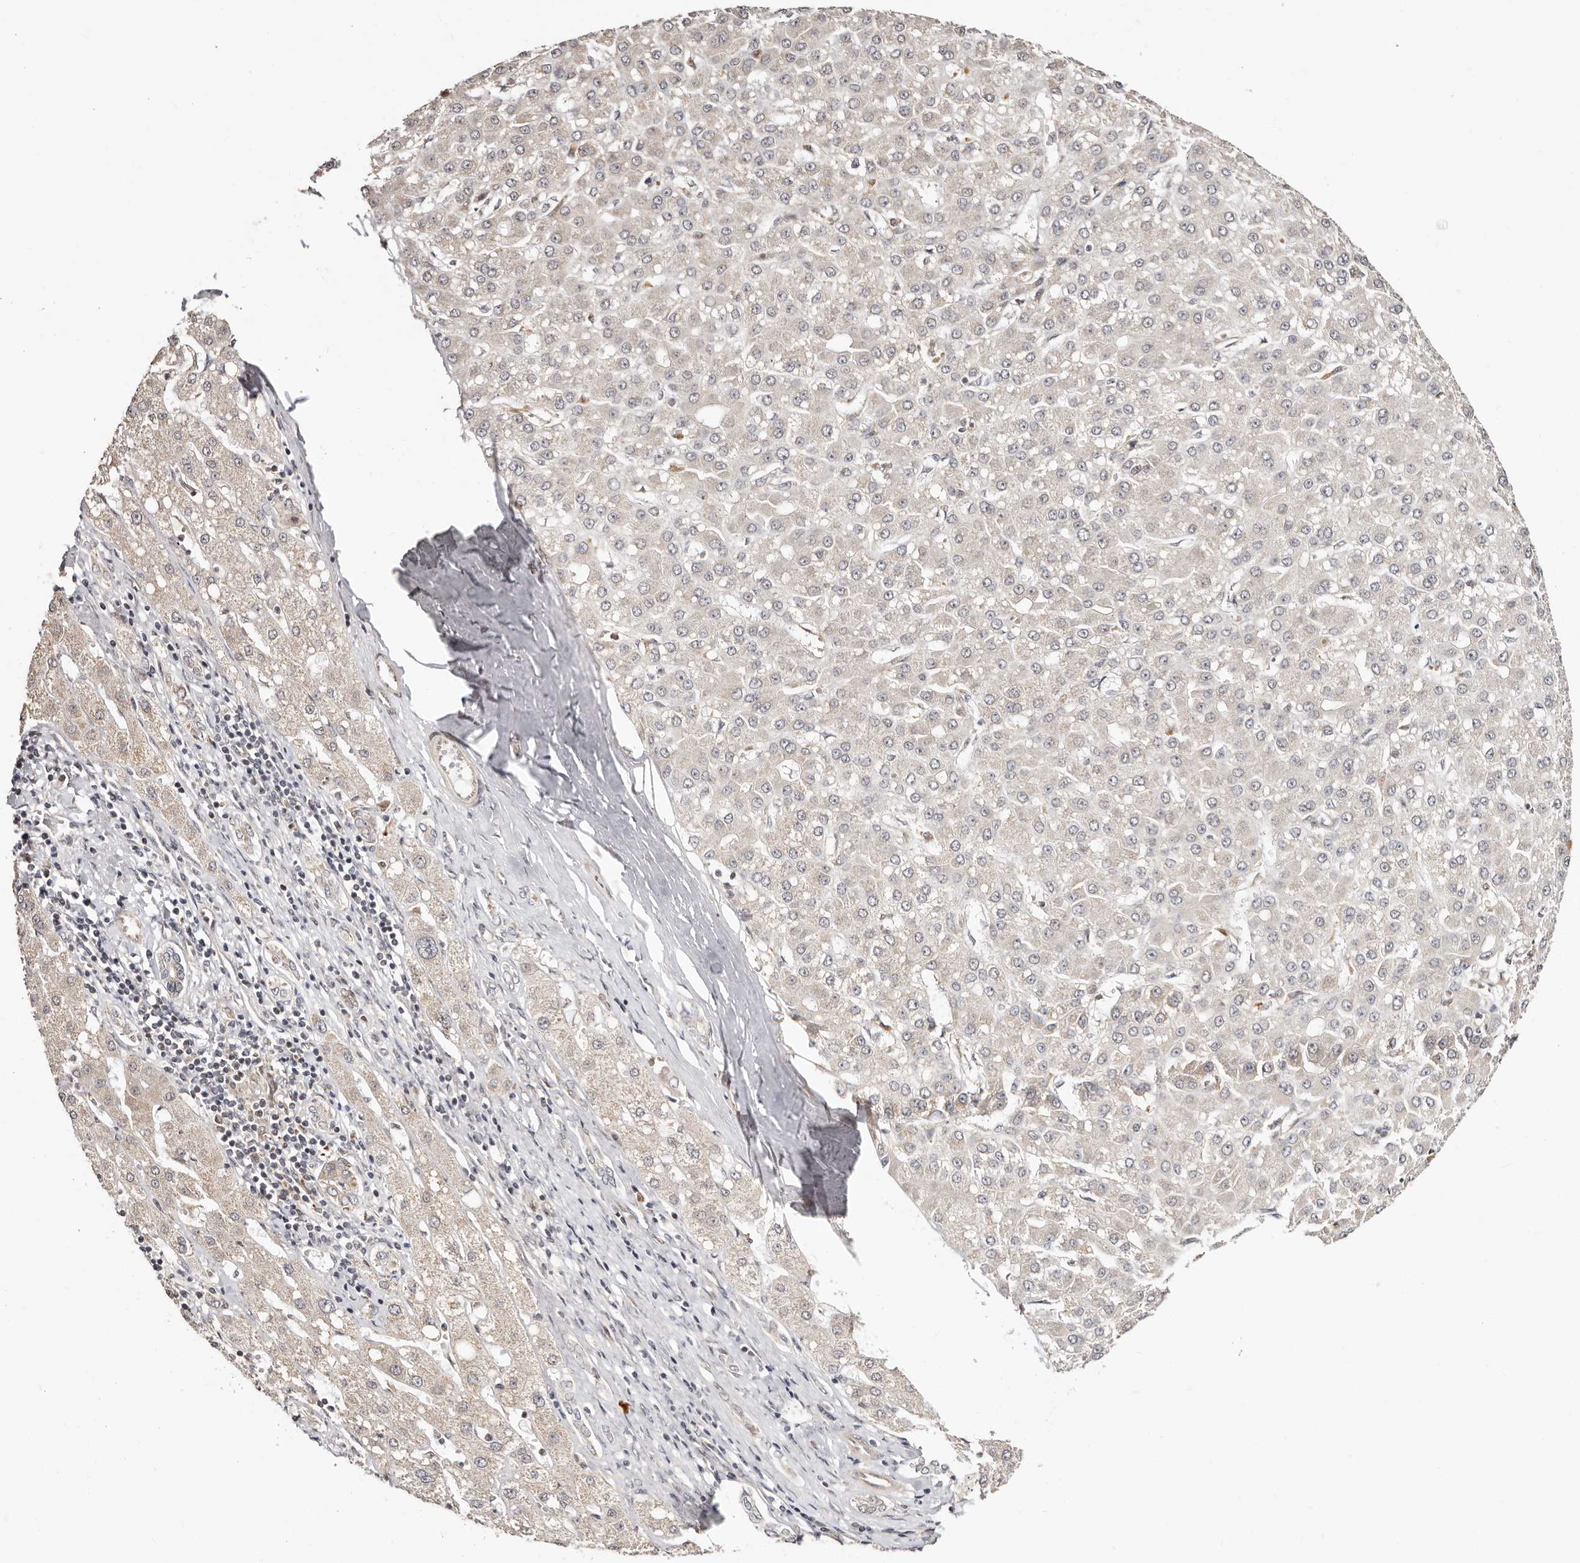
{"staining": {"intensity": "negative", "quantity": "none", "location": "none"}, "tissue": "liver cancer", "cell_type": "Tumor cells", "image_type": "cancer", "snomed": [{"axis": "morphology", "description": "Carcinoma, Hepatocellular, NOS"}, {"axis": "topography", "description": "Liver"}], "caption": "DAB (3,3'-diaminobenzidine) immunohistochemical staining of human liver hepatocellular carcinoma displays no significant positivity in tumor cells.", "gene": "CTNNBL1", "patient": {"sex": "male", "age": 67}}